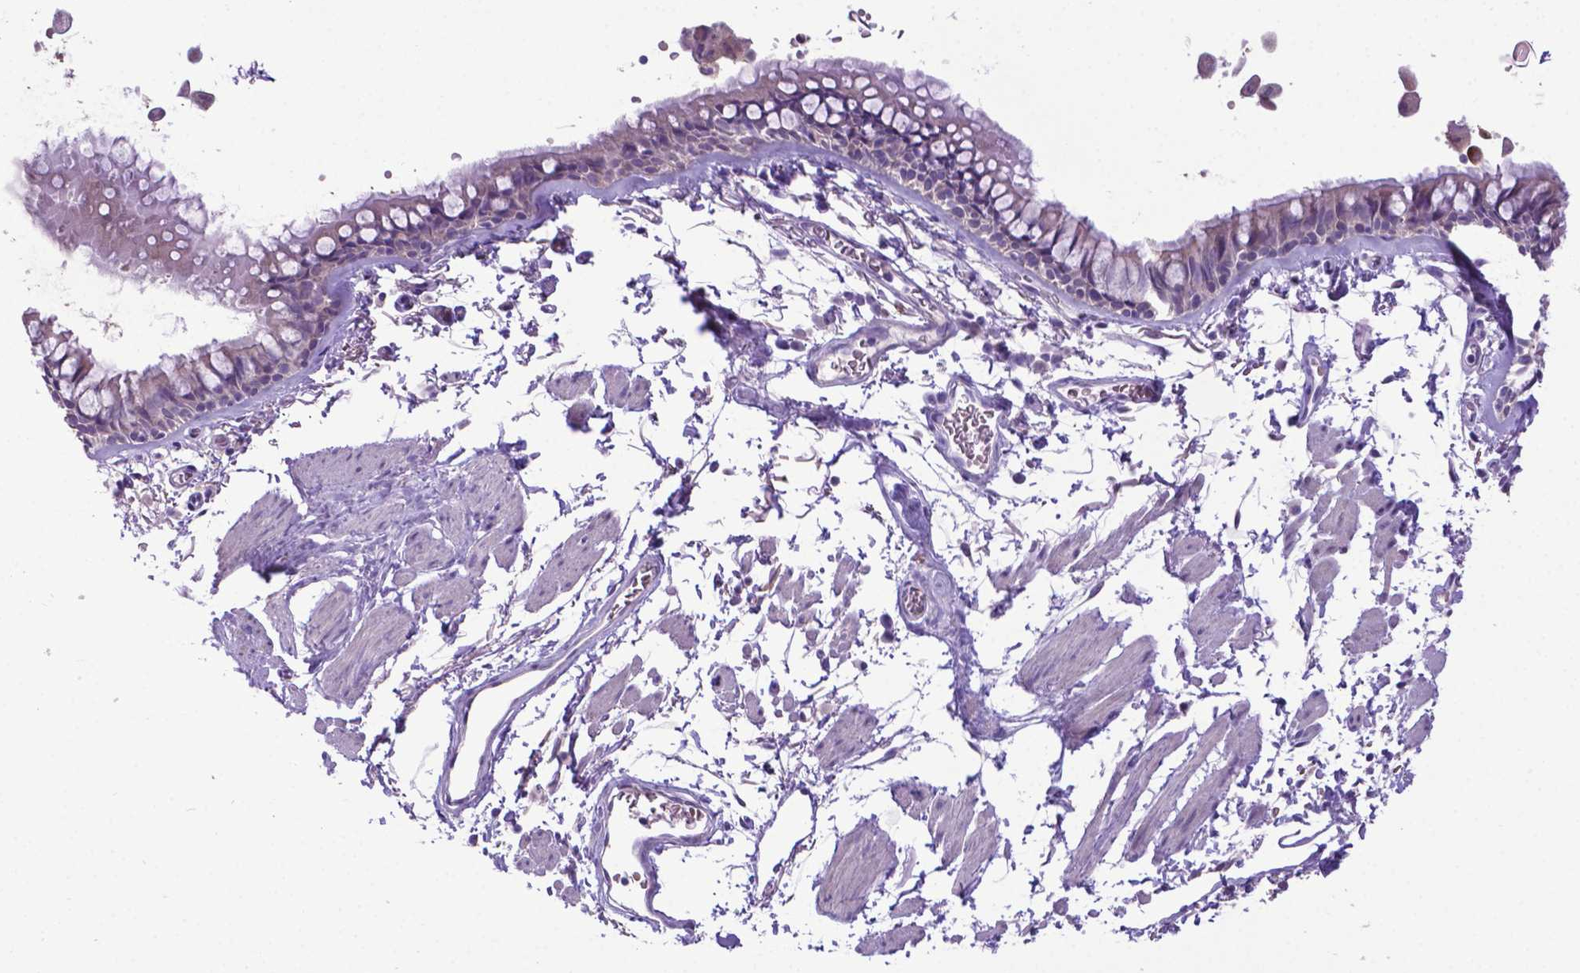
{"staining": {"intensity": "negative", "quantity": "none", "location": "none"}, "tissue": "bronchus", "cell_type": "Respiratory epithelial cells", "image_type": "normal", "snomed": [{"axis": "morphology", "description": "Normal tissue, NOS"}, {"axis": "topography", "description": "Cartilage tissue"}, {"axis": "topography", "description": "Bronchus"}], "caption": "DAB (3,3'-diaminobenzidine) immunohistochemical staining of unremarkable bronchus exhibits no significant expression in respiratory epithelial cells.", "gene": "ADRA2B", "patient": {"sex": "female", "age": 79}}